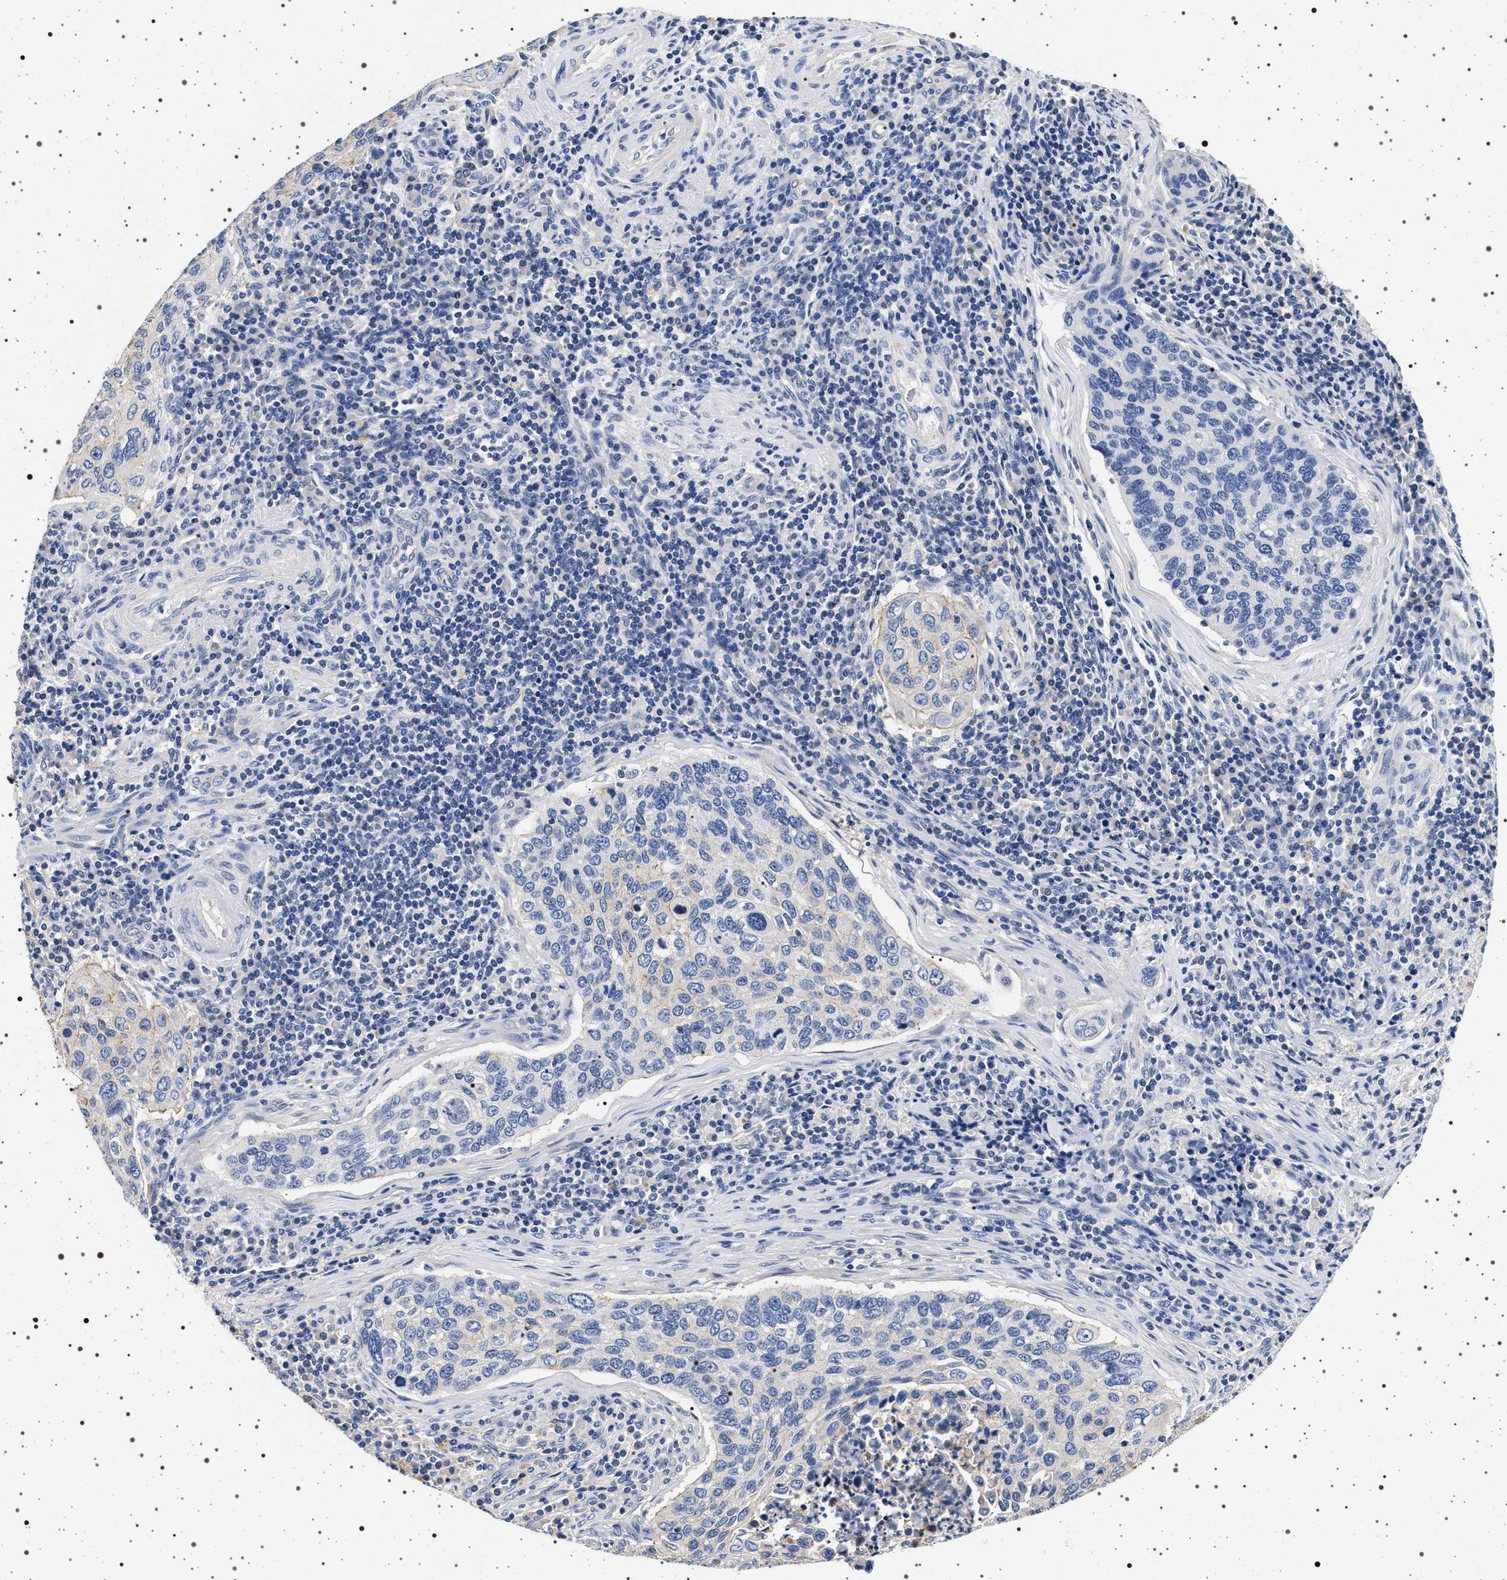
{"staining": {"intensity": "negative", "quantity": "none", "location": "none"}, "tissue": "cervical cancer", "cell_type": "Tumor cells", "image_type": "cancer", "snomed": [{"axis": "morphology", "description": "Squamous cell carcinoma, NOS"}, {"axis": "topography", "description": "Cervix"}], "caption": "IHC image of squamous cell carcinoma (cervical) stained for a protein (brown), which exhibits no expression in tumor cells.", "gene": "HSD17B1", "patient": {"sex": "female", "age": 53}}